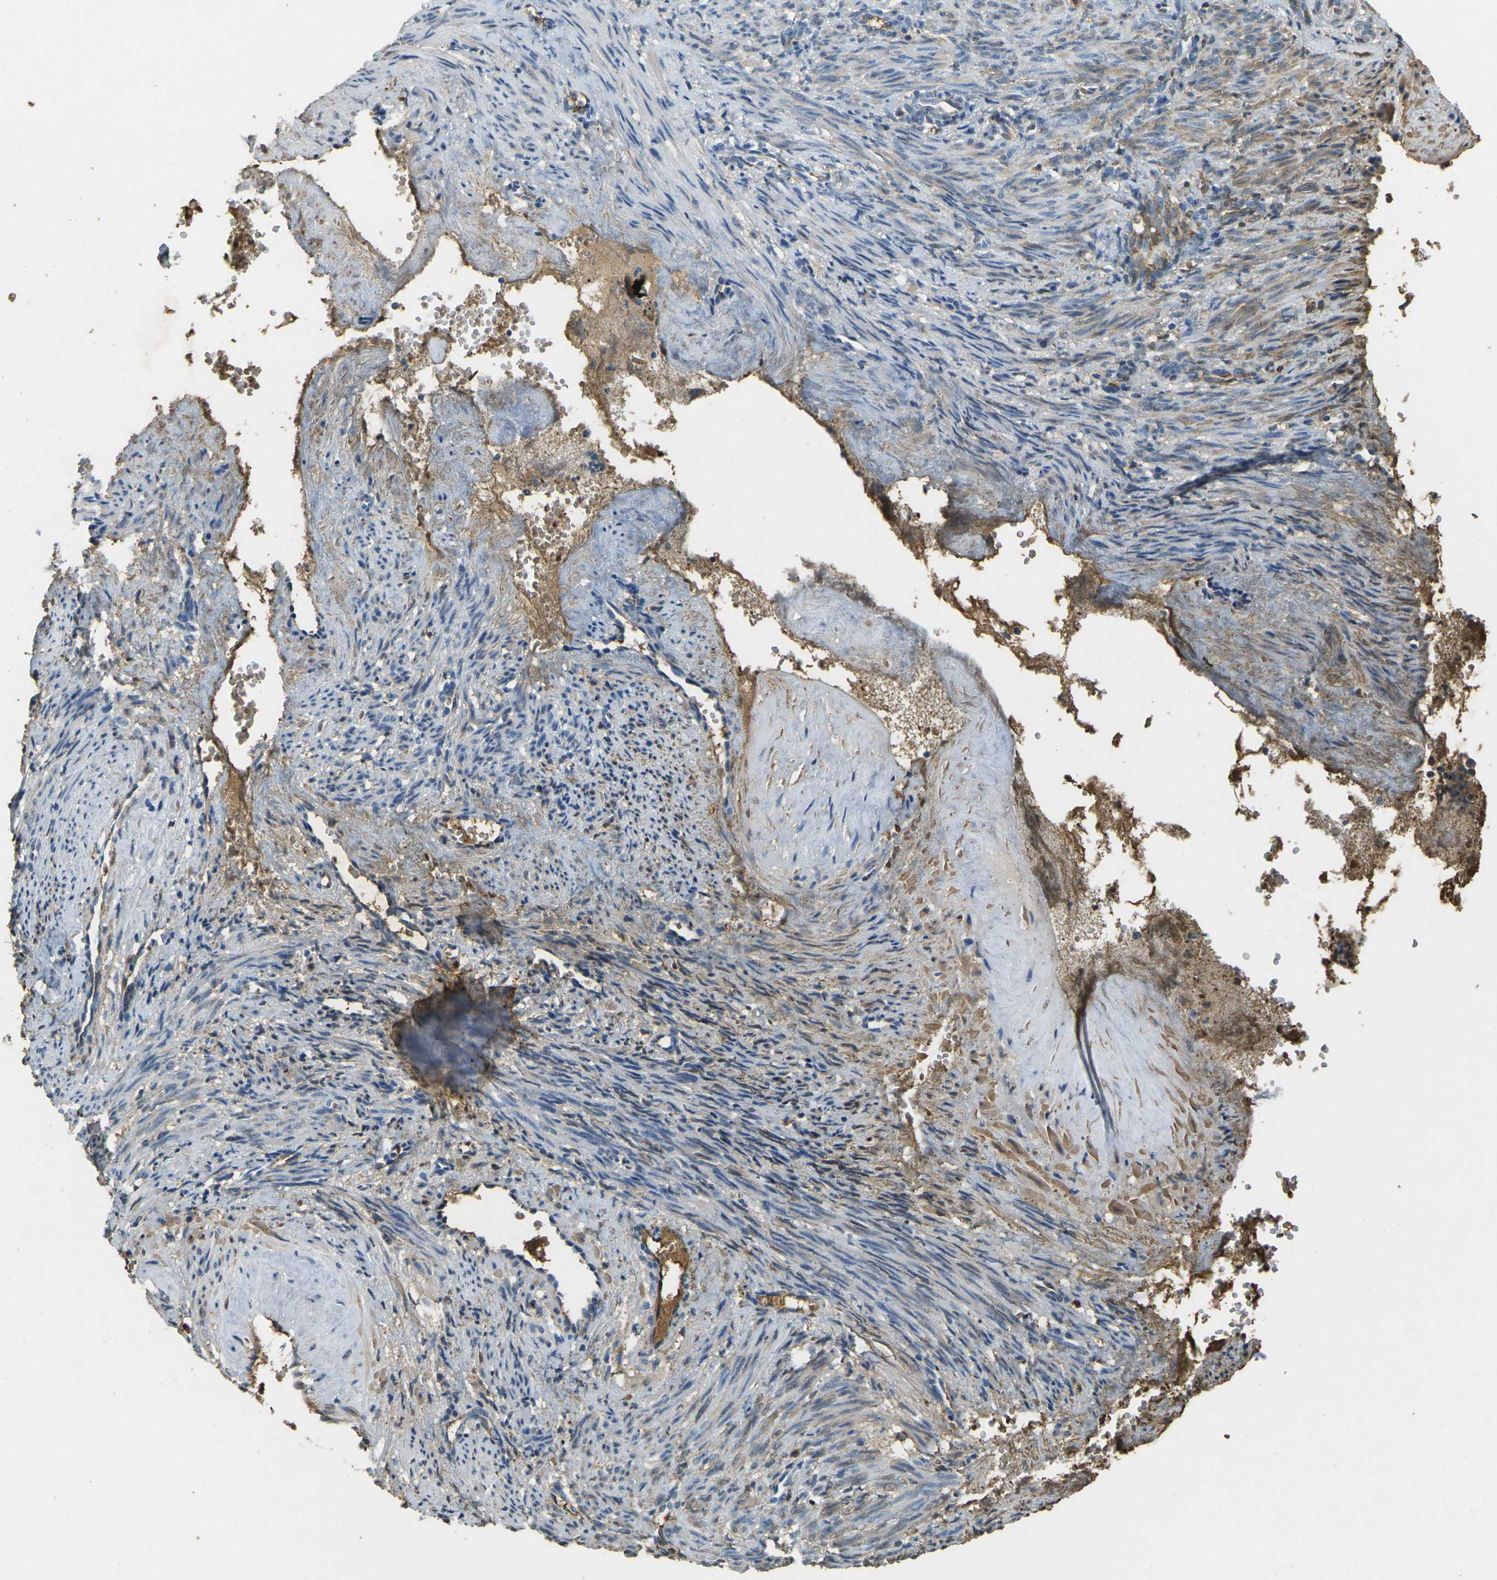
{"staining": {"intensity": "weak", "quantity": "<25%", "location": "cytoplasmic/membranous"}, "tissue": "smooth muscle", "cell_type": "Smooth muscle cells", "image_type": "normal", "snomed": [{"axis": "morphology", "description": "Normal tissue, NOS"}, {"axis": "topography", "description": "Endometrium"}], "caption": "Micrograph shows no protein positivity in smooth muscle cells of benign smooth muscle. (DAB (3,3'-diaminobenzidine) immunohistochemistry (IHC) with hematoxylin counter stain).", "gene": "HBB", "patient": {"sex": "female", "age": 33}}